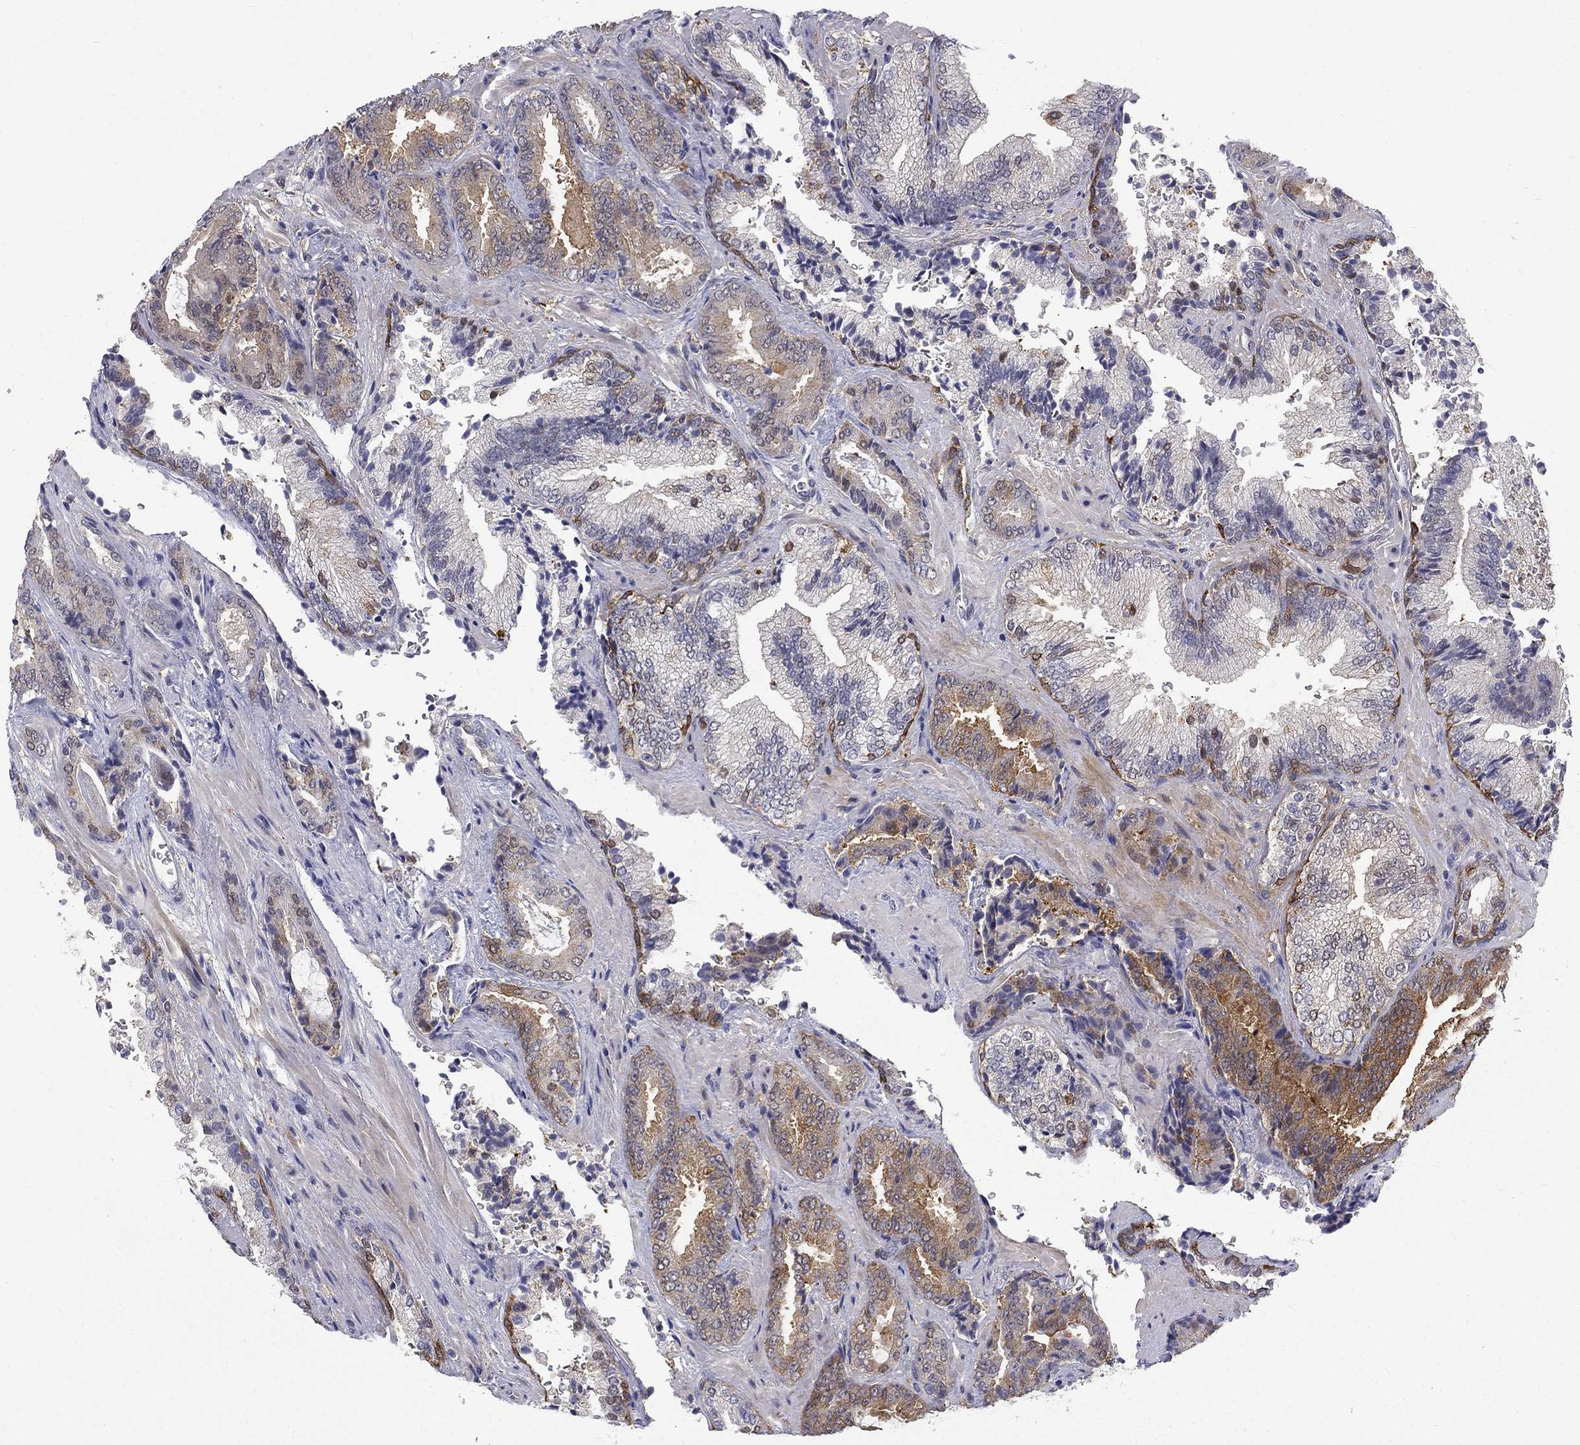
{"staining": {"intensity": "strong", "quantity": "<25%", "location": "cytoplasmic/membranous,nuclear"}, "tissue": "prostate cancer", "cell_type": "Tumor cells", "image_type": "cancer", "snomed": [{"axis": "morphology", "description": "Adenocarcinoma, Low grade"}, {"axis": "topography", "description": "Prostate"}], "caption": "Approximately <25% of tumor cells in human prostate cancer (low-grade adenocarcinoma) demonstrate strong cytoplasmic/membranous and nuclear protein positivity as visualized by brown immunohistochemical staining.", "gene": "PCBP3", "patient": {"sex": "male", "age": 68}}